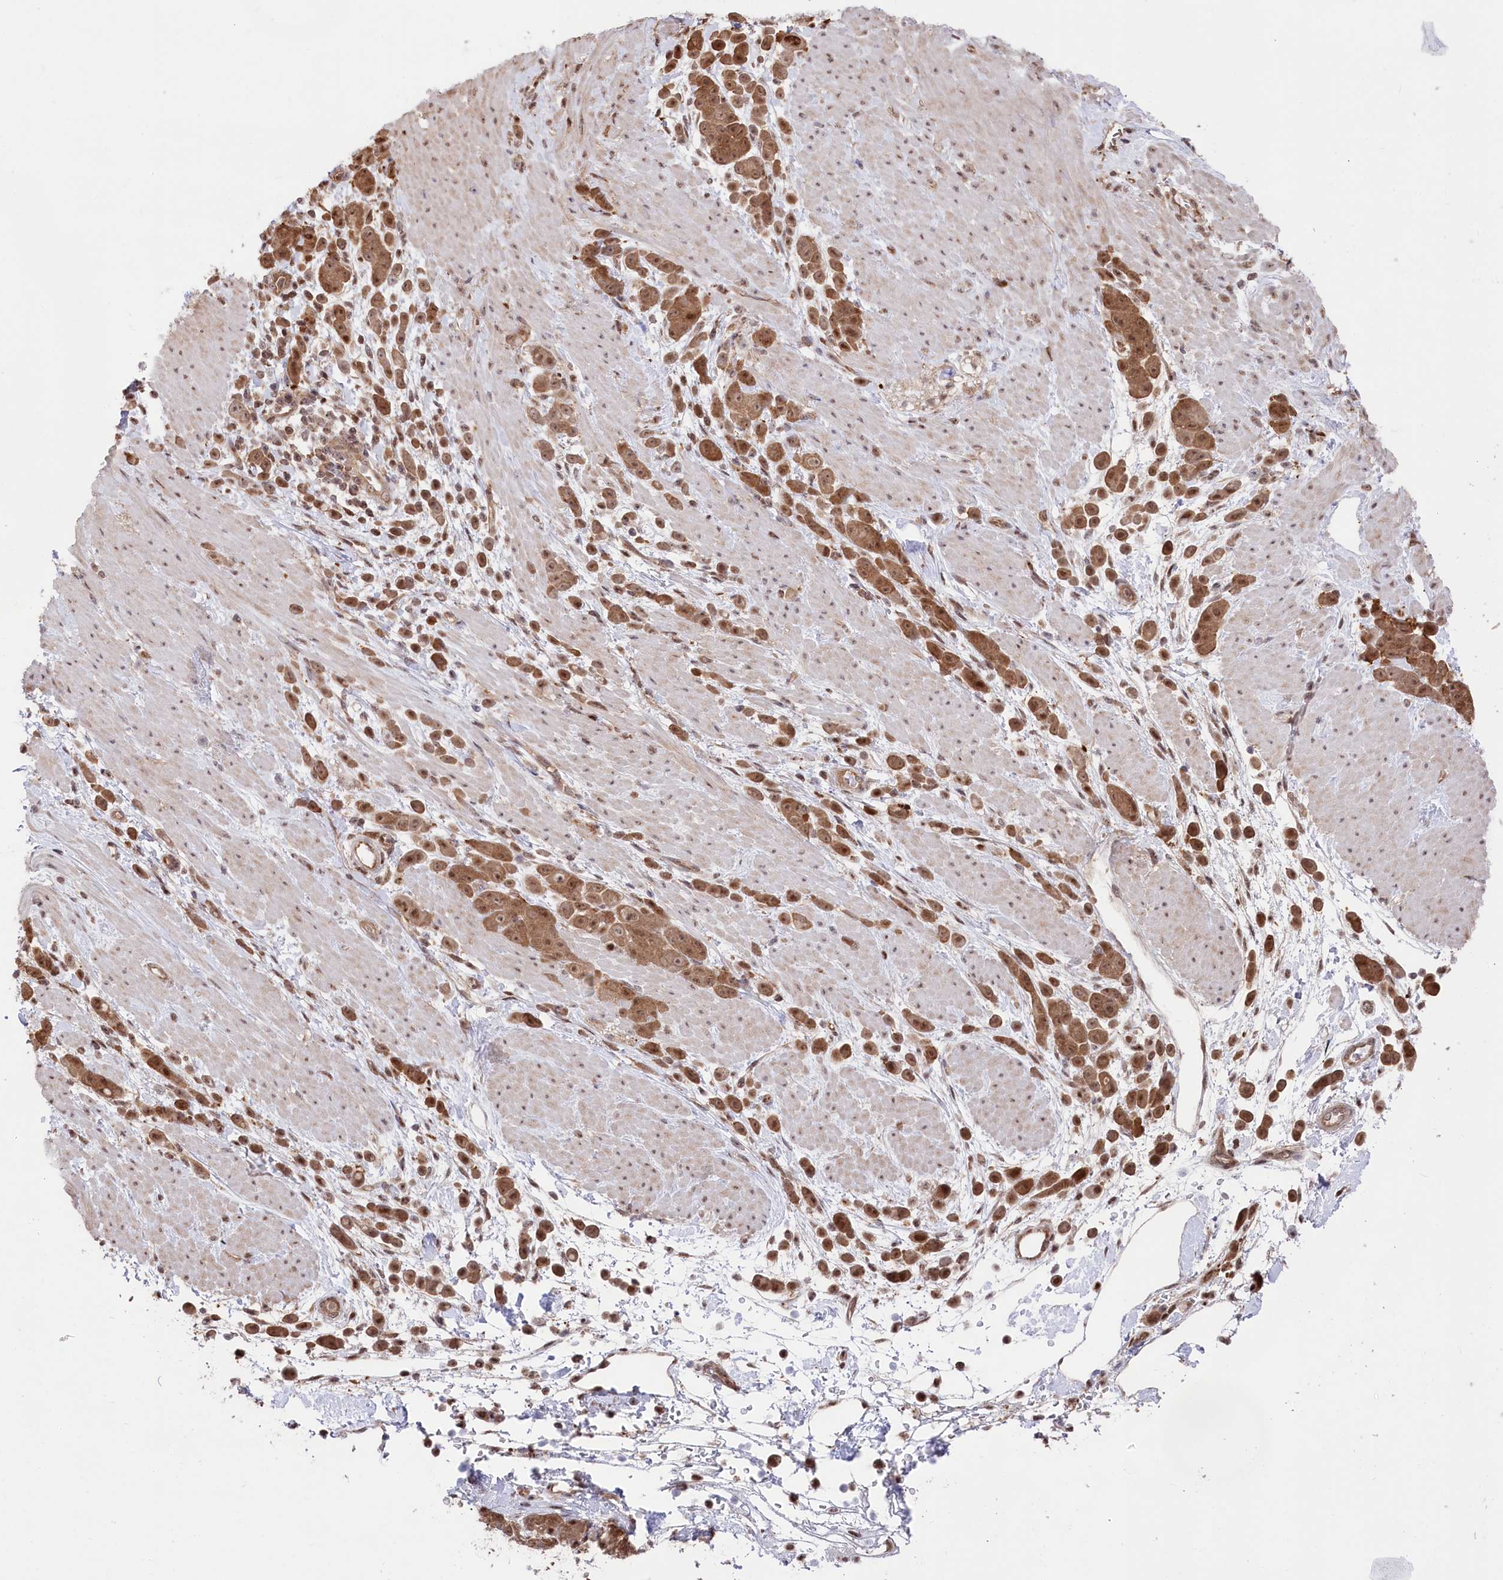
{"staining": {"intensity": "moderate", "quantity": ">75%", "location": "cytoplasmic/membranous,nuclear"}, "tissue": "pancreatic cancer", "cell_type": "Tumor cells", "image_type": "cancer", "snomed": [{"axis": "morphology", "description": "Normal tissue, NOS"}, {"axis": "morphology", "description": "Adenocarcinoma, NOS"}, {"axis": "topography", "description": "Pancreas"}], "caption": "Human pancreatic adenocarcinoma stained with a brown dye demonstrates moderate cytoplasmic/membranous and nuclear positive expression in about >75% of tumor cells.", "gene": "PSMA1", "patient": {"sex": "female", "age": 64}}